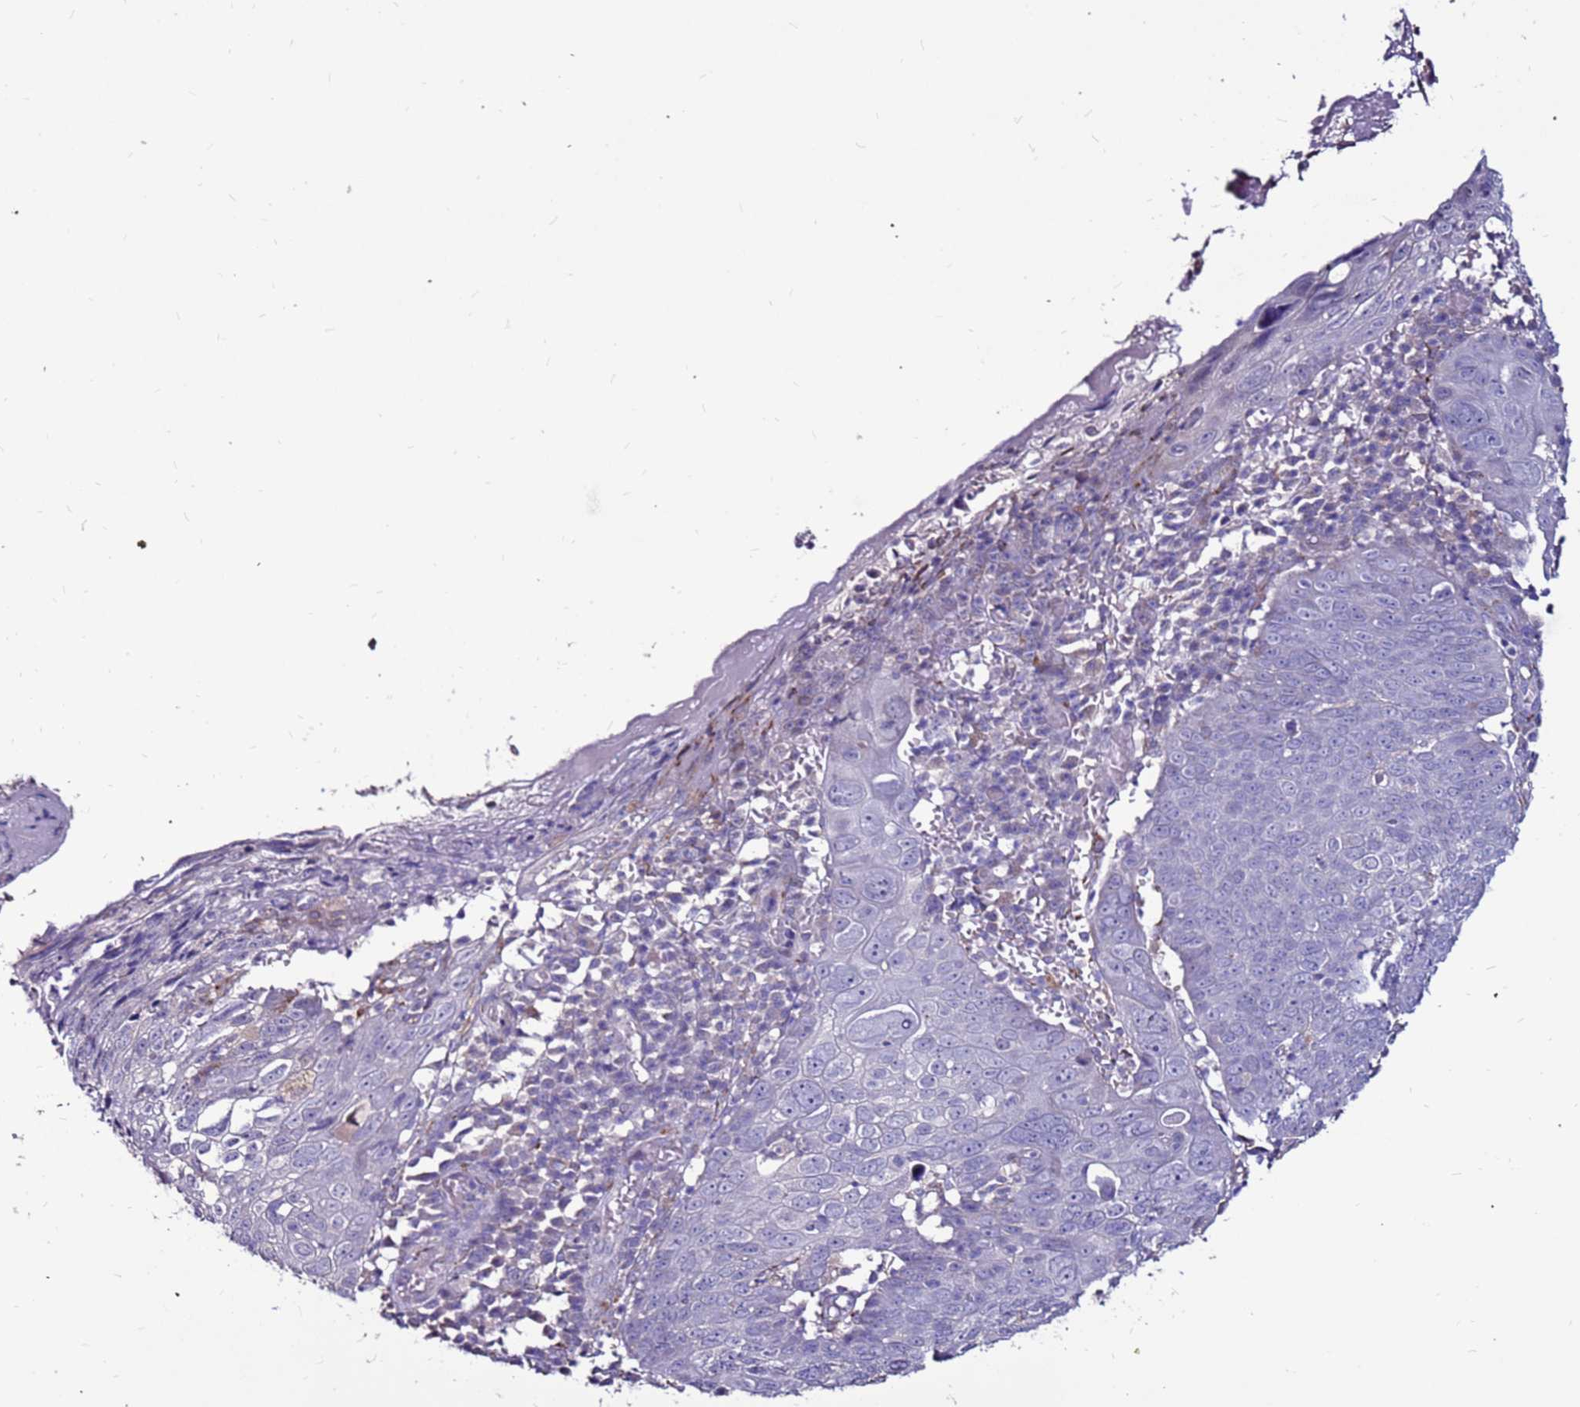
{"staining": {"intensity": "negative", "quantity": "none", "location": "none"}, "tissue": "skin cancer", "cell_type": "Tumor cells", "image_type": "cancer", "snomed": [{"axis": "morphology", "description": "Squamous cell carcinoma, NOS"}, {"axis": "topography", "description": "Skin"}], "caption": "Immunohistochemical staining of skin cancer (squamous cell carcinoma) demonstrates no significant staining in tumor cells.", "gene": "SLC44A3", "patient": {"sex": "male", "age": 71}}